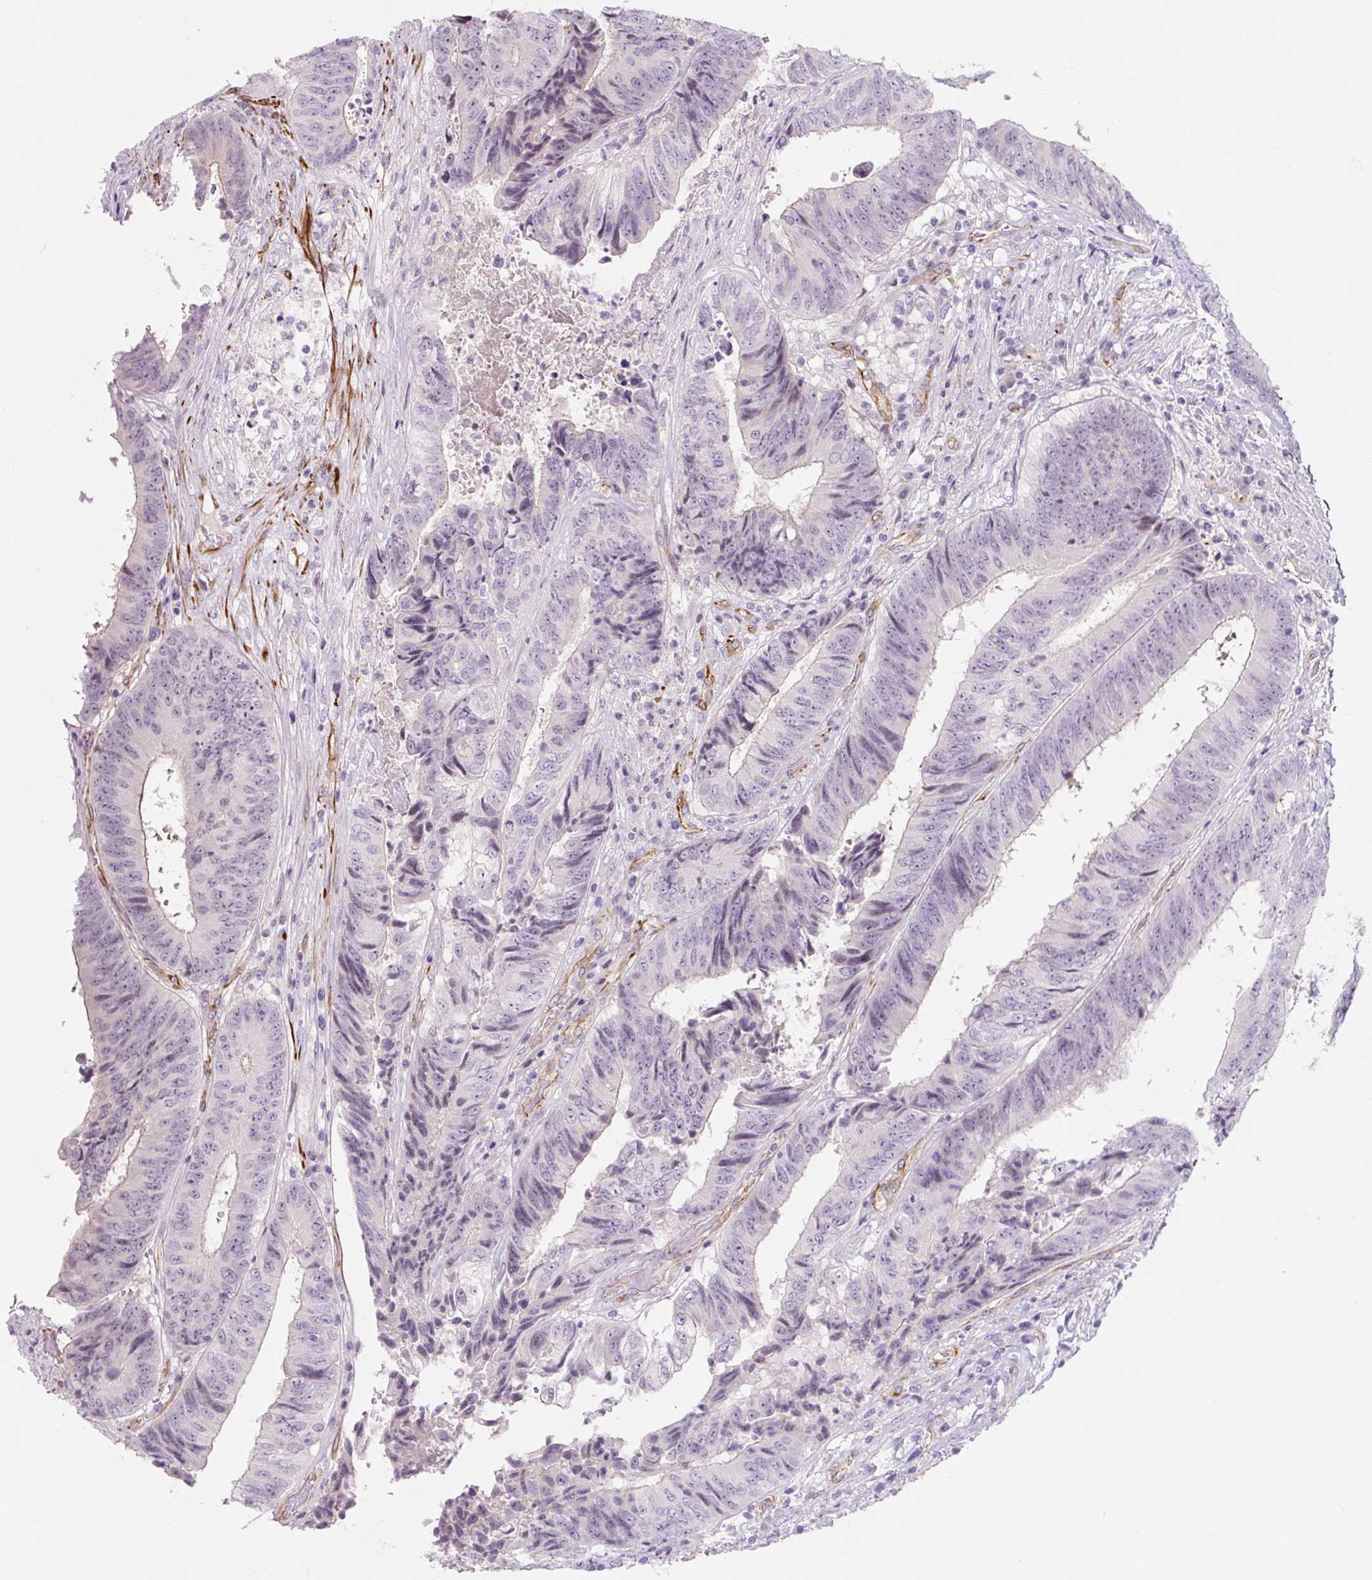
{"staining": {"intensity": "negative", "quantity": "none", "location": "none"}, "tissue": "colorectal cancer", "cell_type": "Tumor cells", "image_type": "cancer", "snomed": [{"axis": "morphology", "description": "Adenocarcinoma, NOS"}, {"axis": "topography", "description": "Rectum"}], "caption": "A photomicrograph of human colorectal cancer (adenocarcinoma) is negative for staining in tumor cells.", "gene": "CCL25", "patient": {"sex": "male", "age": 72}}